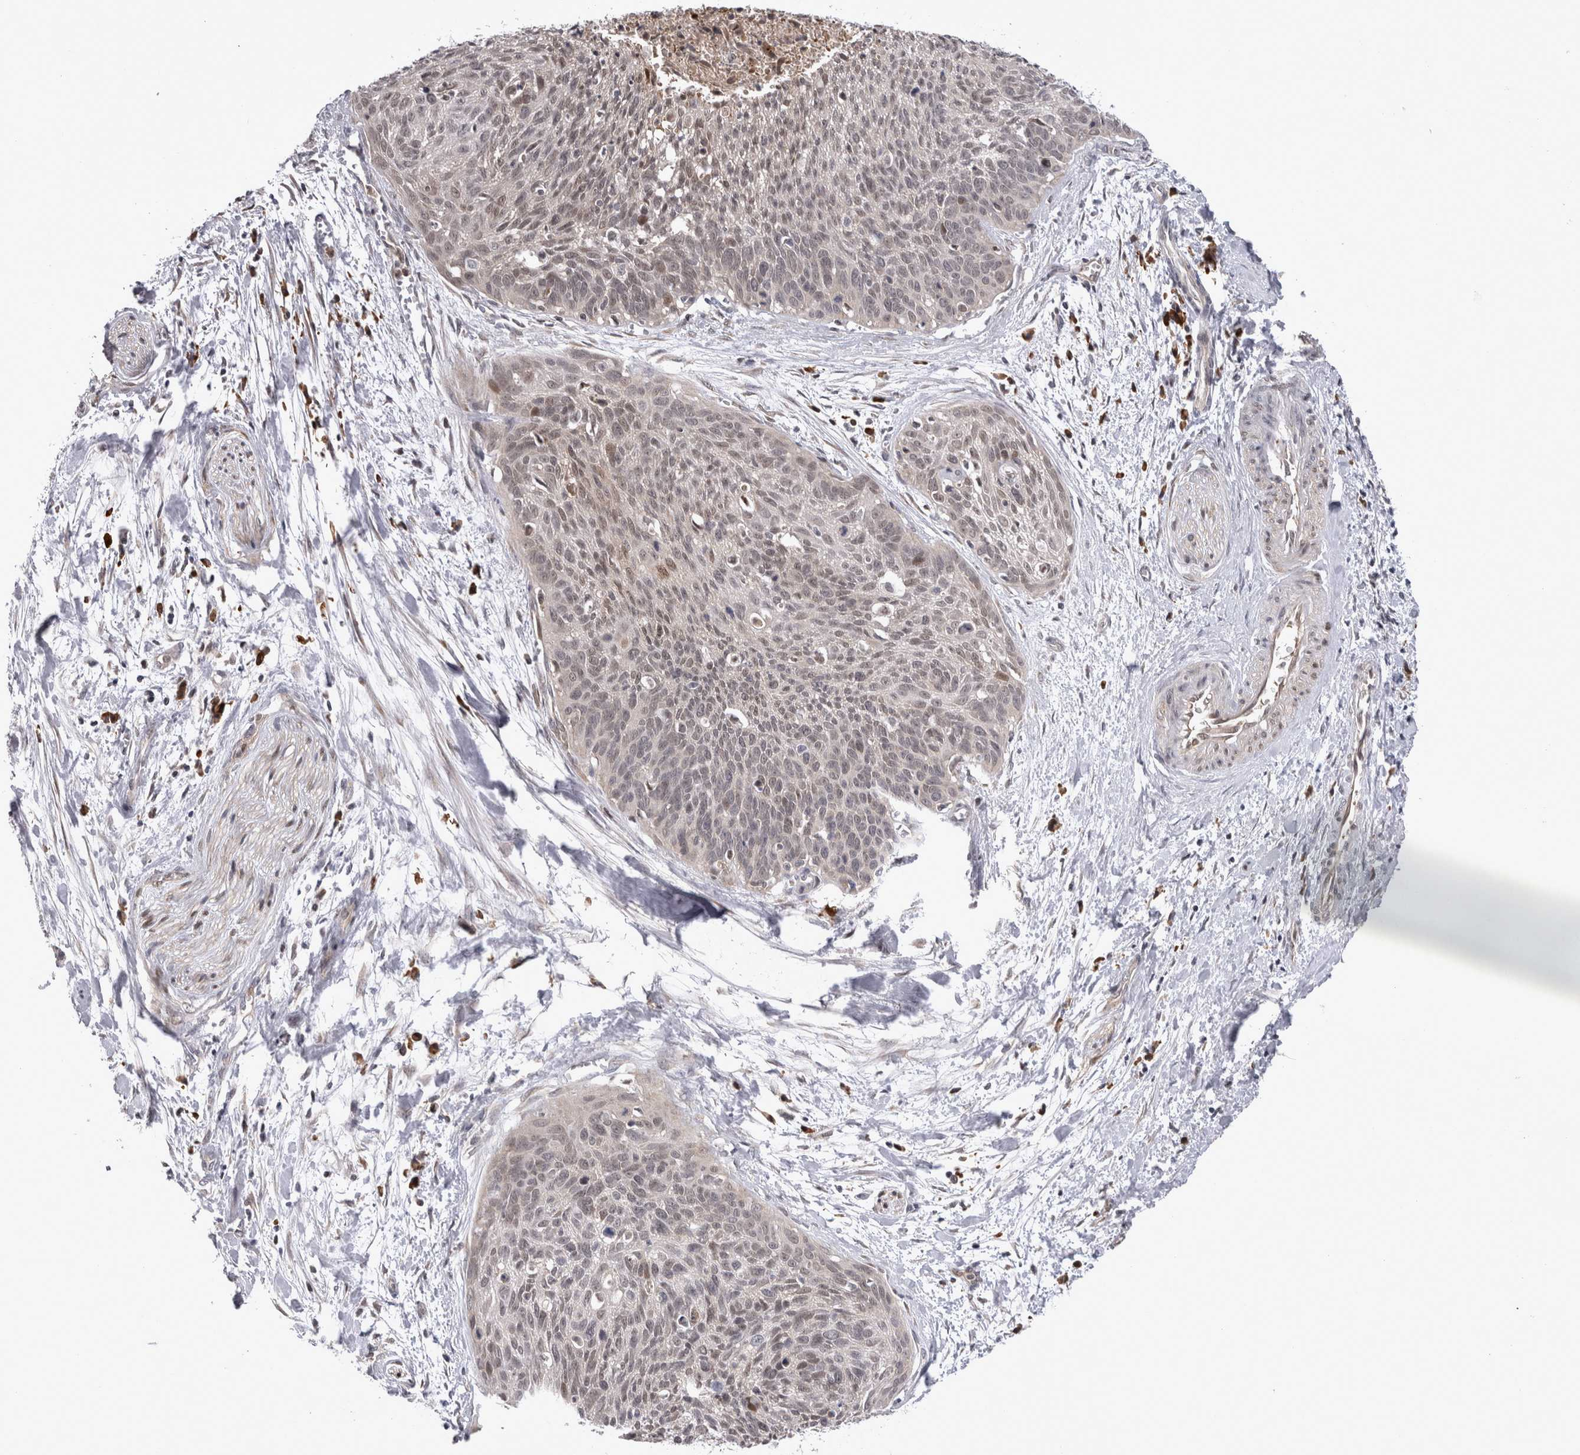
{"staining": {"intensity": "moderate", "quantity": "<25%", "location": "nuclear"}, "tissue": "cervical cancer", "cell_type": "Tumor cells", "image_type": "cancer", "snomed": [{"axis": "morphology", "description": "Squamous cell carcinoma, NOS"}, {"axis": "topography", "description": "Cervix"}], "caption": "IHC of cervical squamous cell carcinoma exhibits low levels of moderate nuclear expression in approximately <25% of tumor cells. (DAB (3,3'-diaminobenzidine) = brown stain, brightfield microscopy at high magnification).", "gene": "CHIC2", "patient": {"sex": "female", "age": 55}}